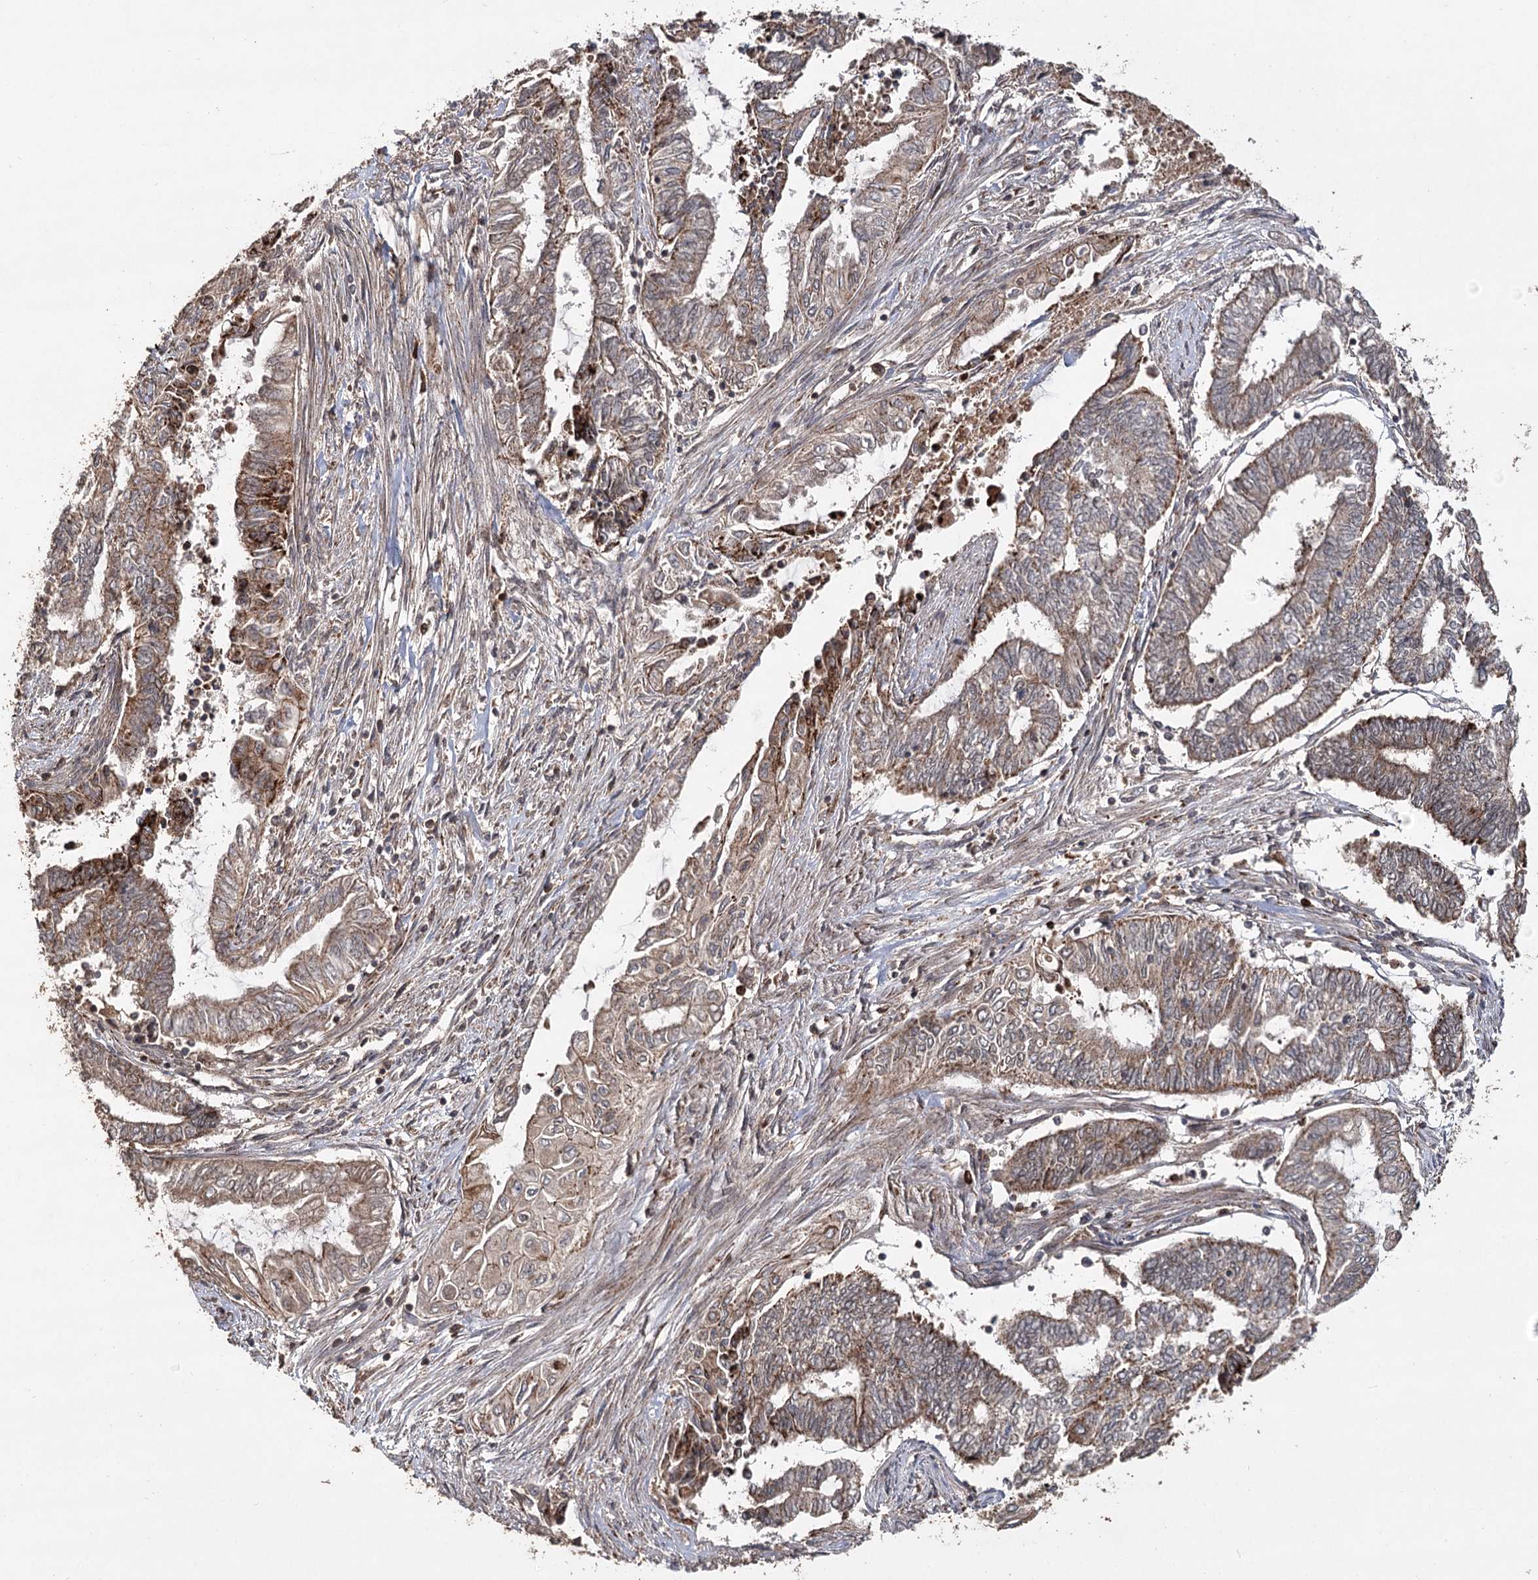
{"staining": {"intensity": "moderate", "quantity": ">75%", "location": "cytoplasmic/membranous"}, "tissue": "endometrial cancer", "cell_type": "Tumor cells", "image_type": "cancer", "snomed": [{"axis": "morphology", "description": "Adenocarcinoma, NOS"}, {"axis": "topography", "description": "Uterus"}, {"axis": "topography", "description": "Endometrium"}], "caption": "IHC (DAB (3,3'-diaminobenzidine)) staining of human endometrial cancer (adenocarcinoma) demonstrates moderate cytoplasmic/membranous protein staining in about >75% of tumor cells.", "gene": "ZNRF3", "patient": {"sex": "female", "age": 70}}